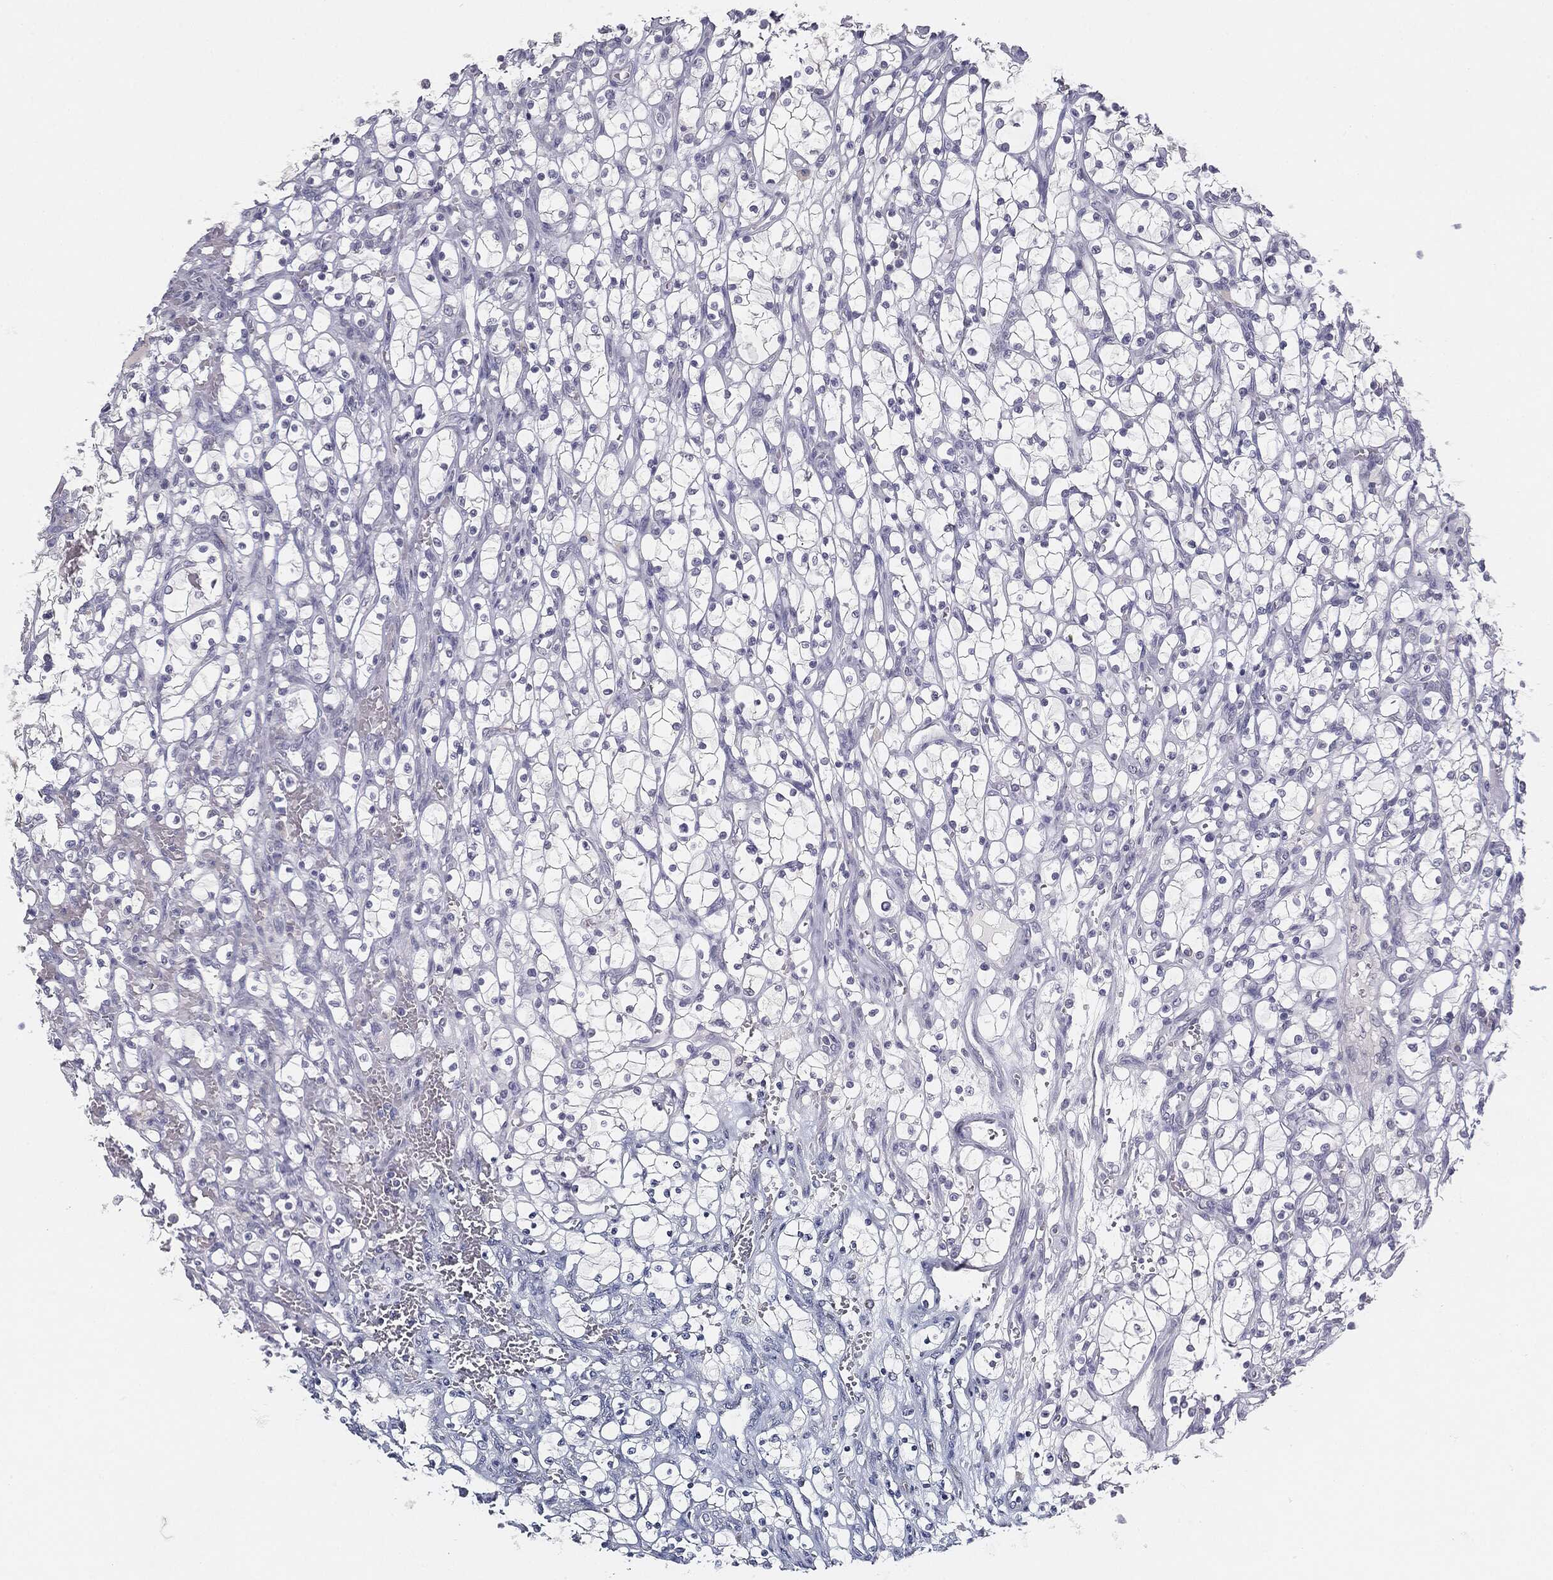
{"staining": {"intensity": "negative", "quantity": "none", "location": "none"}, "tissue": "renal cancer", "cell_type": "Tumor cells", "image_type": "cancer", "snomed": [{"axis": "morphology", "description": "Adenocarcinoma, NOS"}, {"axis": "topography", "description": "Kidney"}], "caption": "High magnification brightfield microscopy of renal cancer (adenocarcinoma) stained with DAB (3,3'-diaminobenzidine) (brown) and counterstained with hematoxylin (blue): tumor cells show no significant positivity.", "gene": "MUC1", "patient": {"sex": "female", "age": 69}}